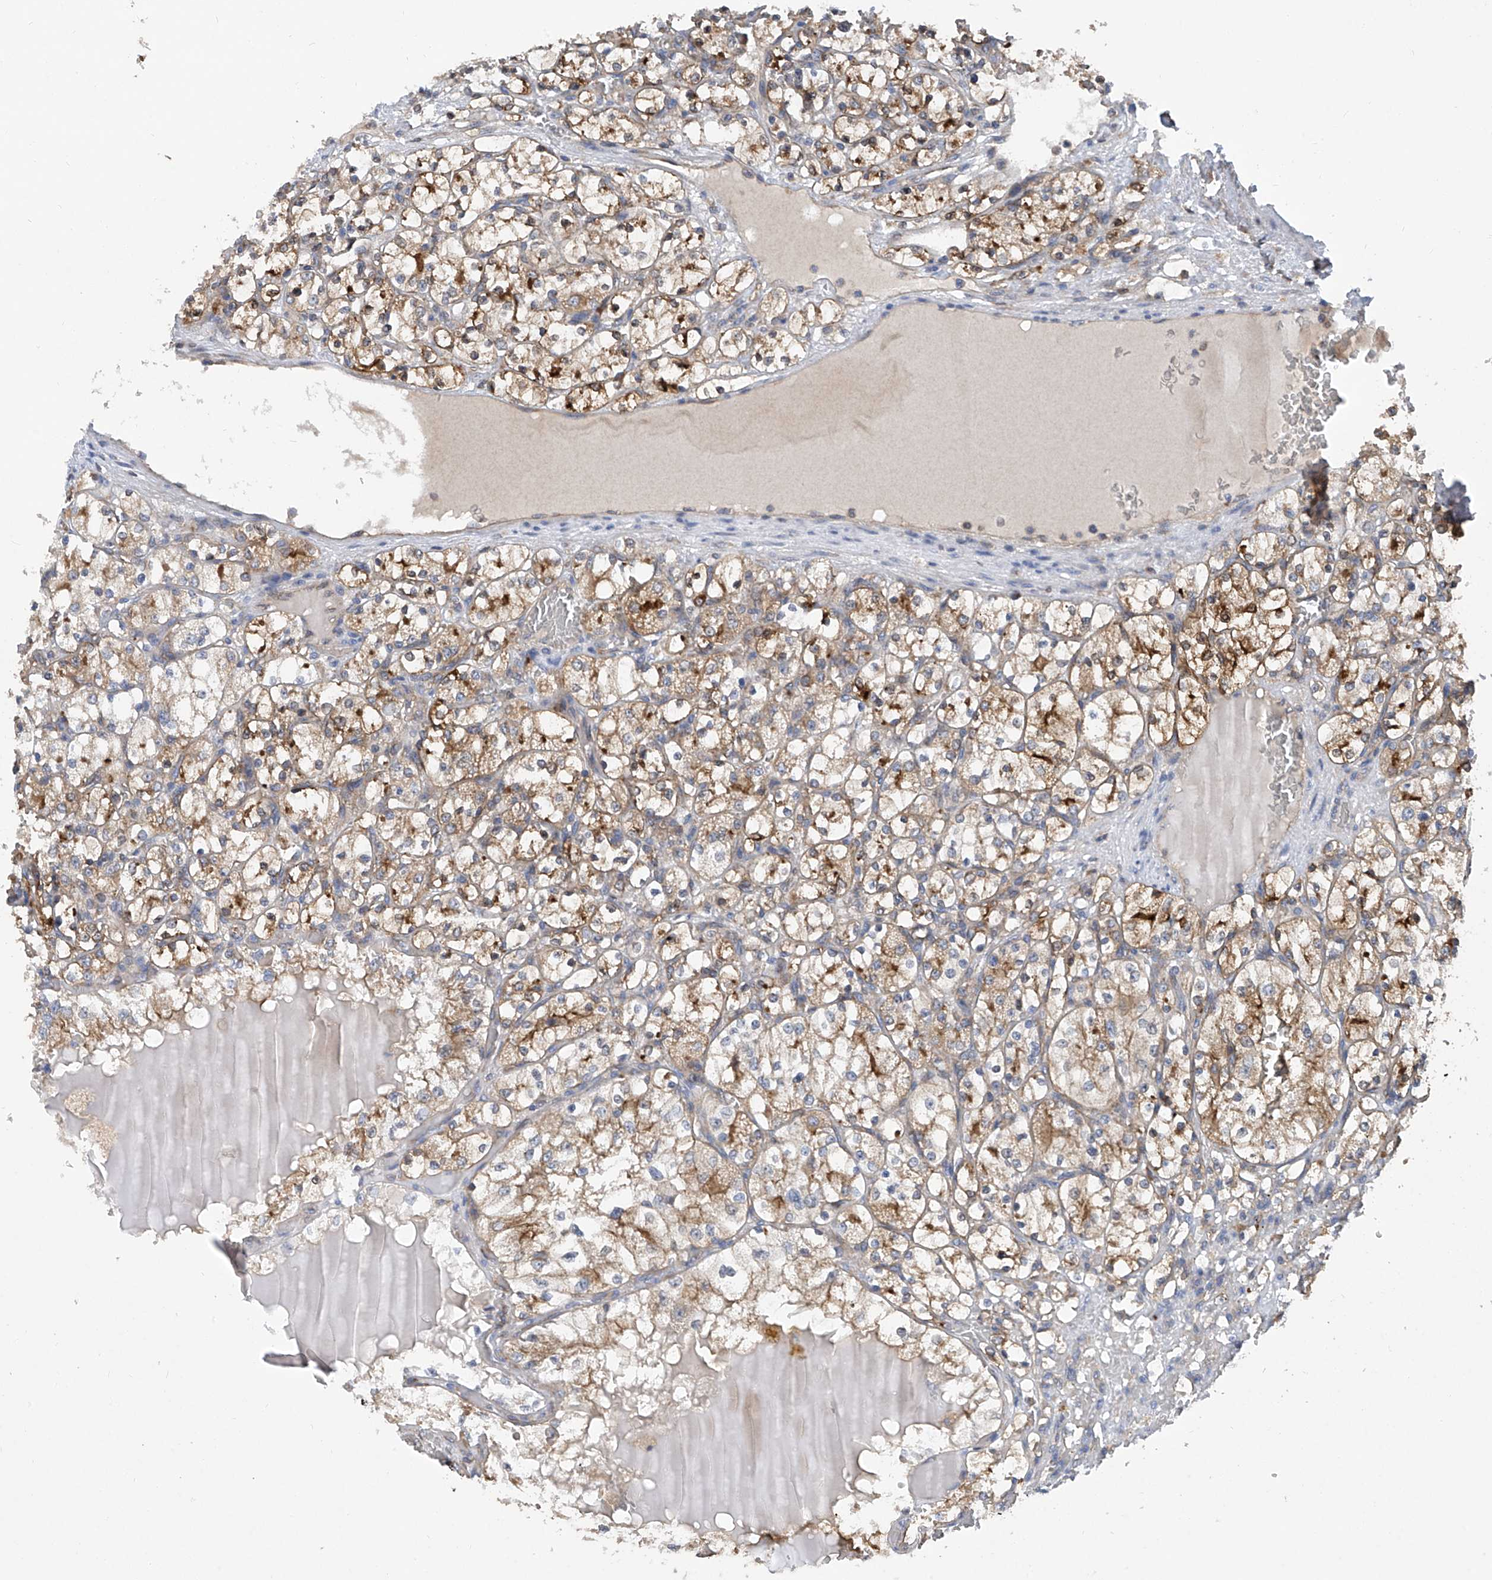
{"staining": {"intensity": "moderate", "quantity": ">75%", "location": "cytoplasmic/membranous"}, "tissue": "renal cancer", "cell_type": "Tumor cells", "image_type": "cancer", "snomed": [{"axis": "morphology", "description": "Adenocarcinoma, NOS"}, {"axis": "topography", "description": "Kidney"}], "caption": "The immunohistochemical stain labels moderate cytoplasmic/membranous expression in tumor cells of renal cancer tissue. The protein of interest is shown in brown color, while the nuclei are stained blue.", "gene": "TRIM38", "patient": {"sex": "female", "age": 69}}